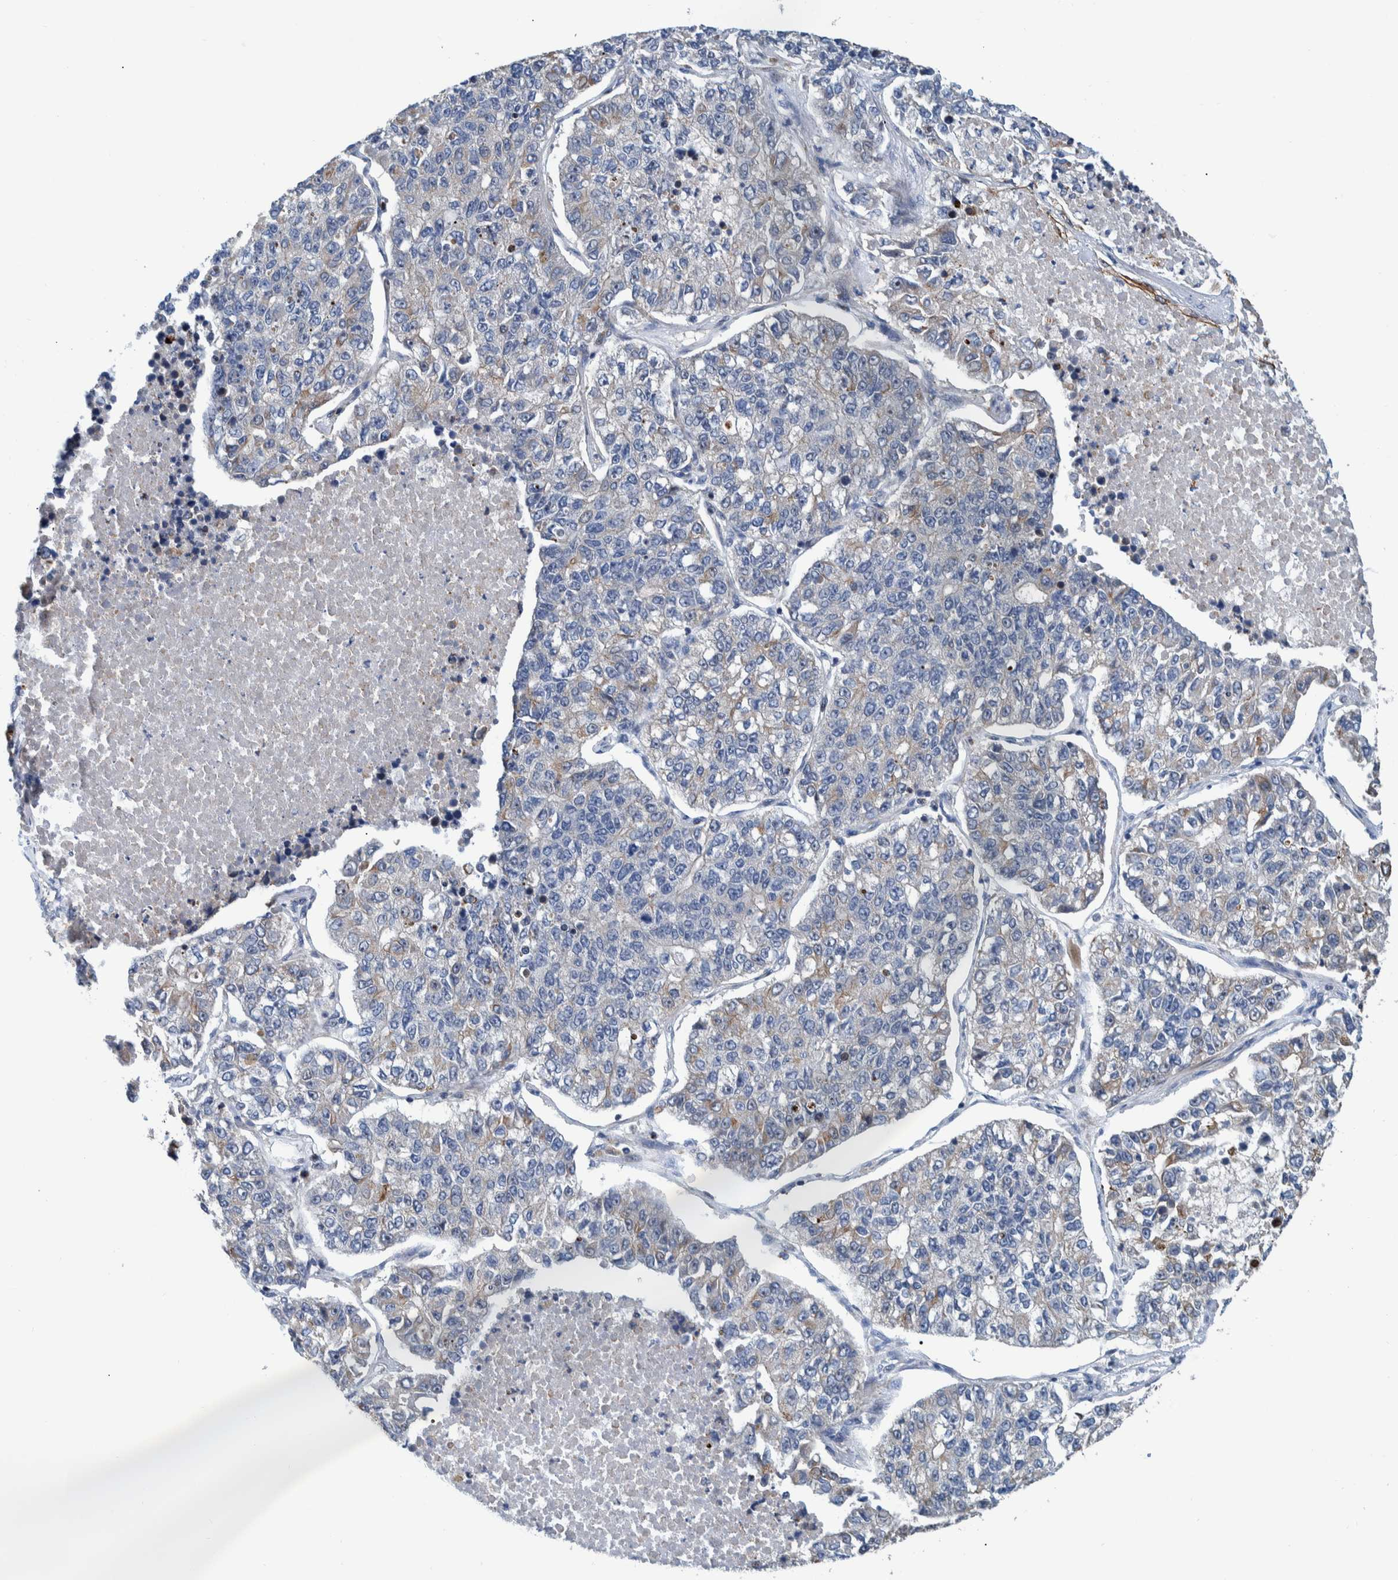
{"staining": {"intensity": "weak", "quantity": "<25%", "location": "cytoplasmic/membranous"}, "tissue": "lung cancer", "cell_type": "Tumor cells", "image_type": "cancer", "snomed": [{"axis": "morphology", "description": "Adenocarcinoma, NOS"}, {"axis": "topography", "description": "Lung"}], "caption": "IHC micrograph of adenocarcinoma (lung) stained for a protein (brown), which exhibits no expression in tumor cells. (DAB (3,3'-diaminobenzidine) immunohistochemistry visualized using brightfield microscopy, high magnification).", "gene": "MKS1", "patient": {"sex": "male", "age": 49}}